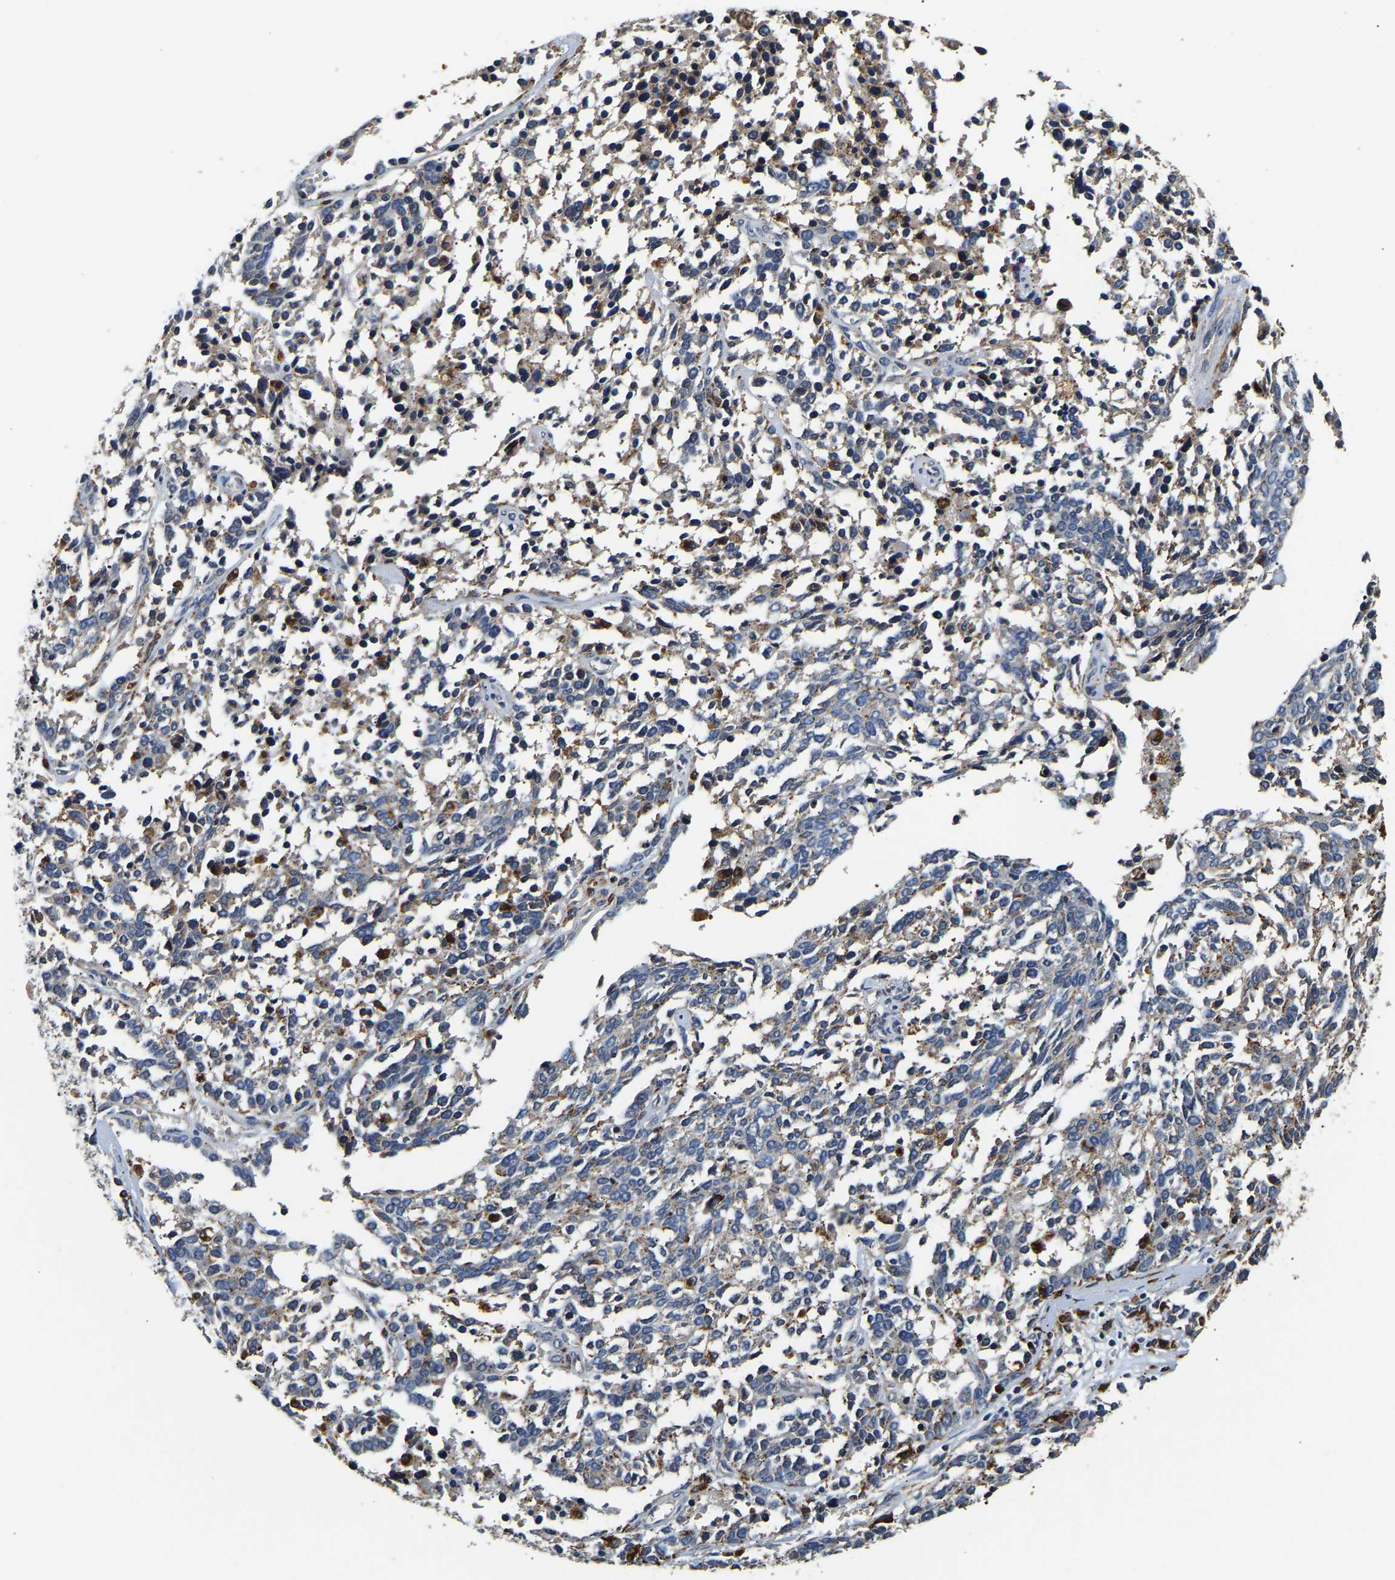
{"staining": {"intensity": "weak", "quantity": "<25%", "location": "cytoplasmic/membranous"}, "tissue": "ovarian cancer", "cell_type": "Tumor cells", "image_type": "cancer", "snomed": [{"axis": "morphology", "description": "Cystadenocarcinoma, serous, NOS"}, {"axis": "topography", "description": "Ovary"}], "caption": "A histopathology image of ovarian cancer (serous cystadenocarcinoma) stained for a protein exhibits no brown staining in tumor cells.", "gene": "SMU1", "patient": {"sex": "female", "age": 44}}